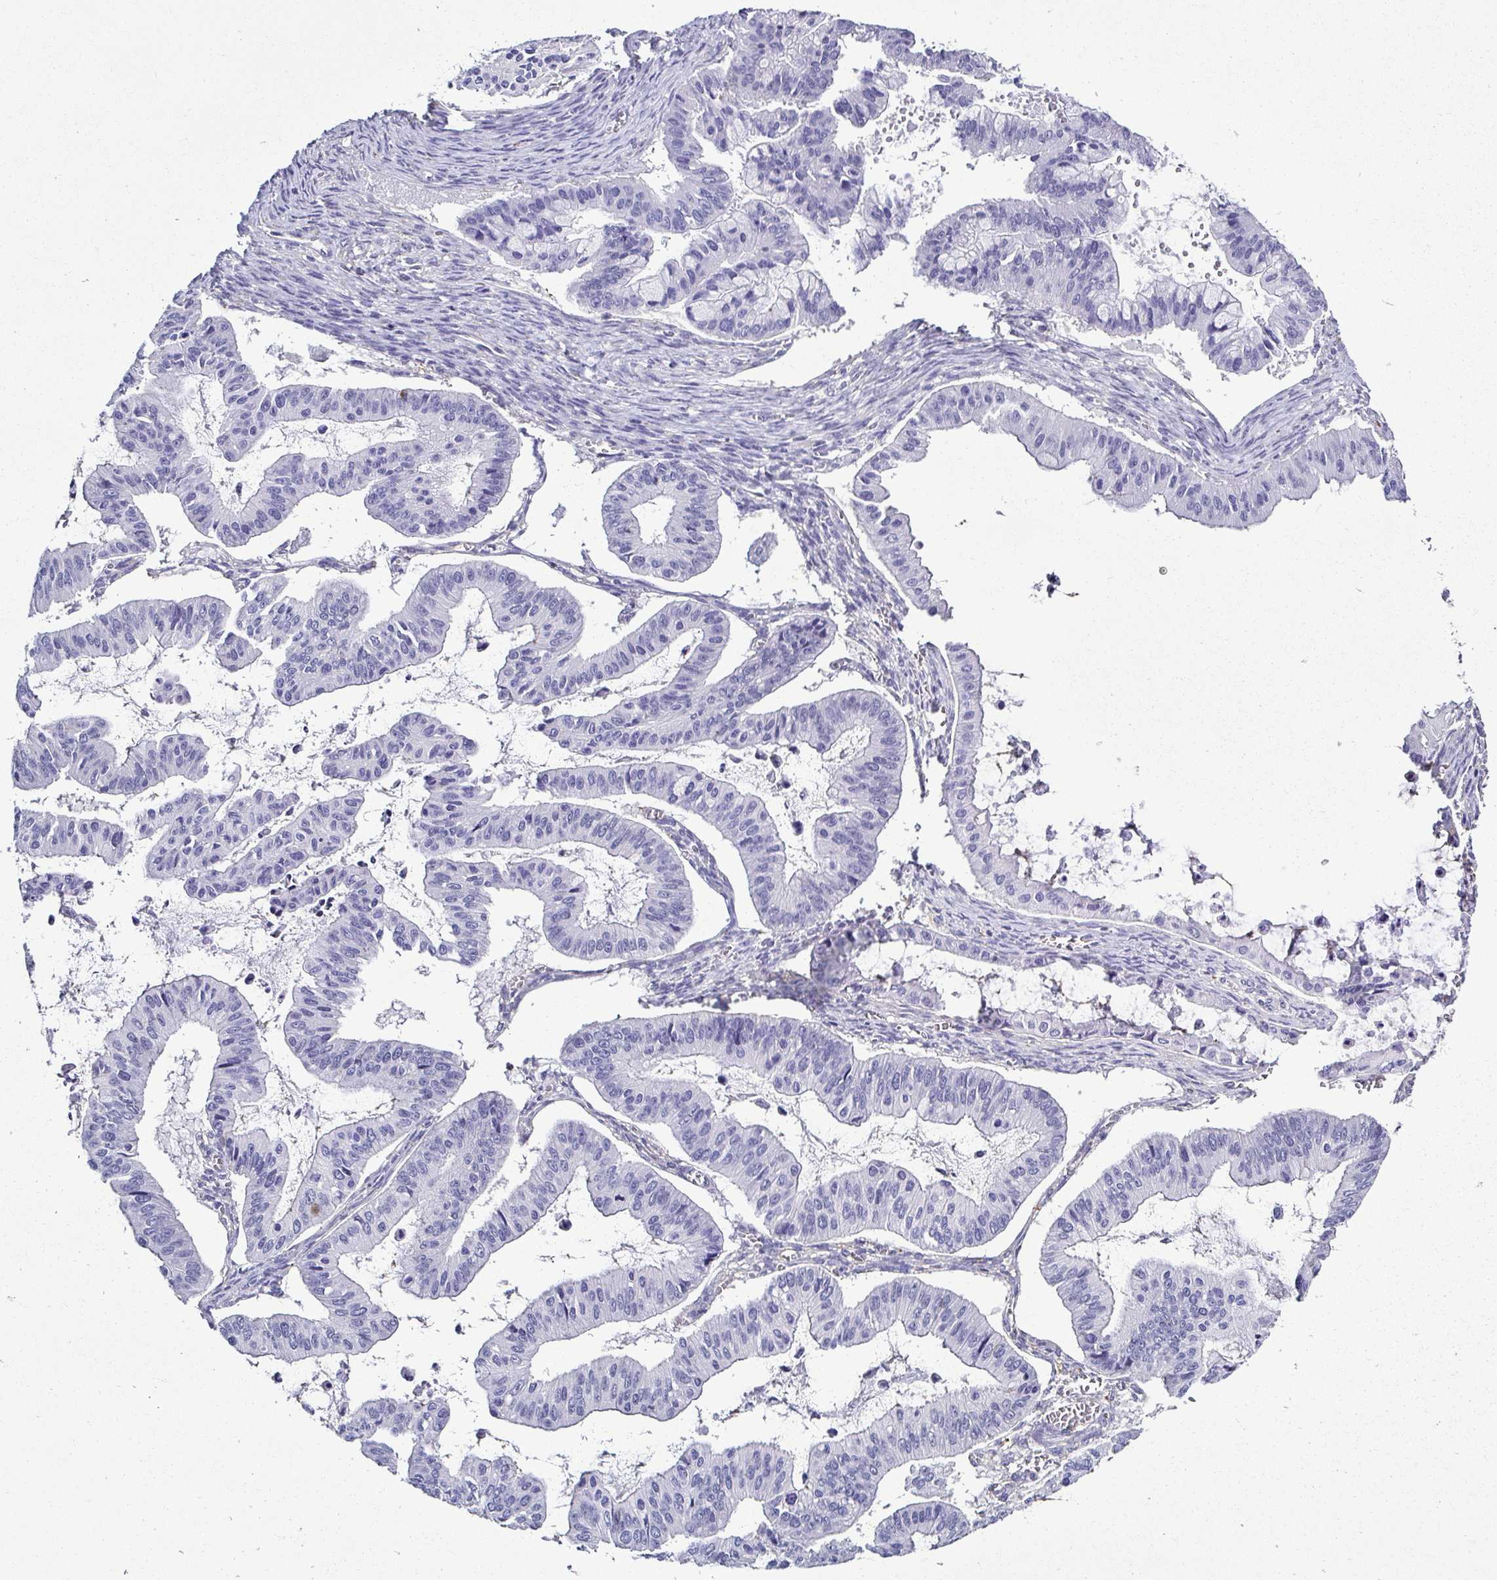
{"staining": {"intensity": "negative", "quantity": "none", "location": "none"}, "tissue": "ovarian cancer", "cell_type": "Tumor cells", "image_type": "cancer", "snomed": [{"axis": "morphology", "description": "Cystadenocarcinoma, mucinous, NOS"}, {"axis": "topography", "description": "Ovary"}], "caption": "An IHC image of ovarian cancer (mucinous cystadenocarcinoma) is shown. There is no staining in tumor cells of ovarian cancer (mucinous cystadenocarcinoma).", "gene": "TNNT2", "patient": {"sex": "female", "age": 72}}